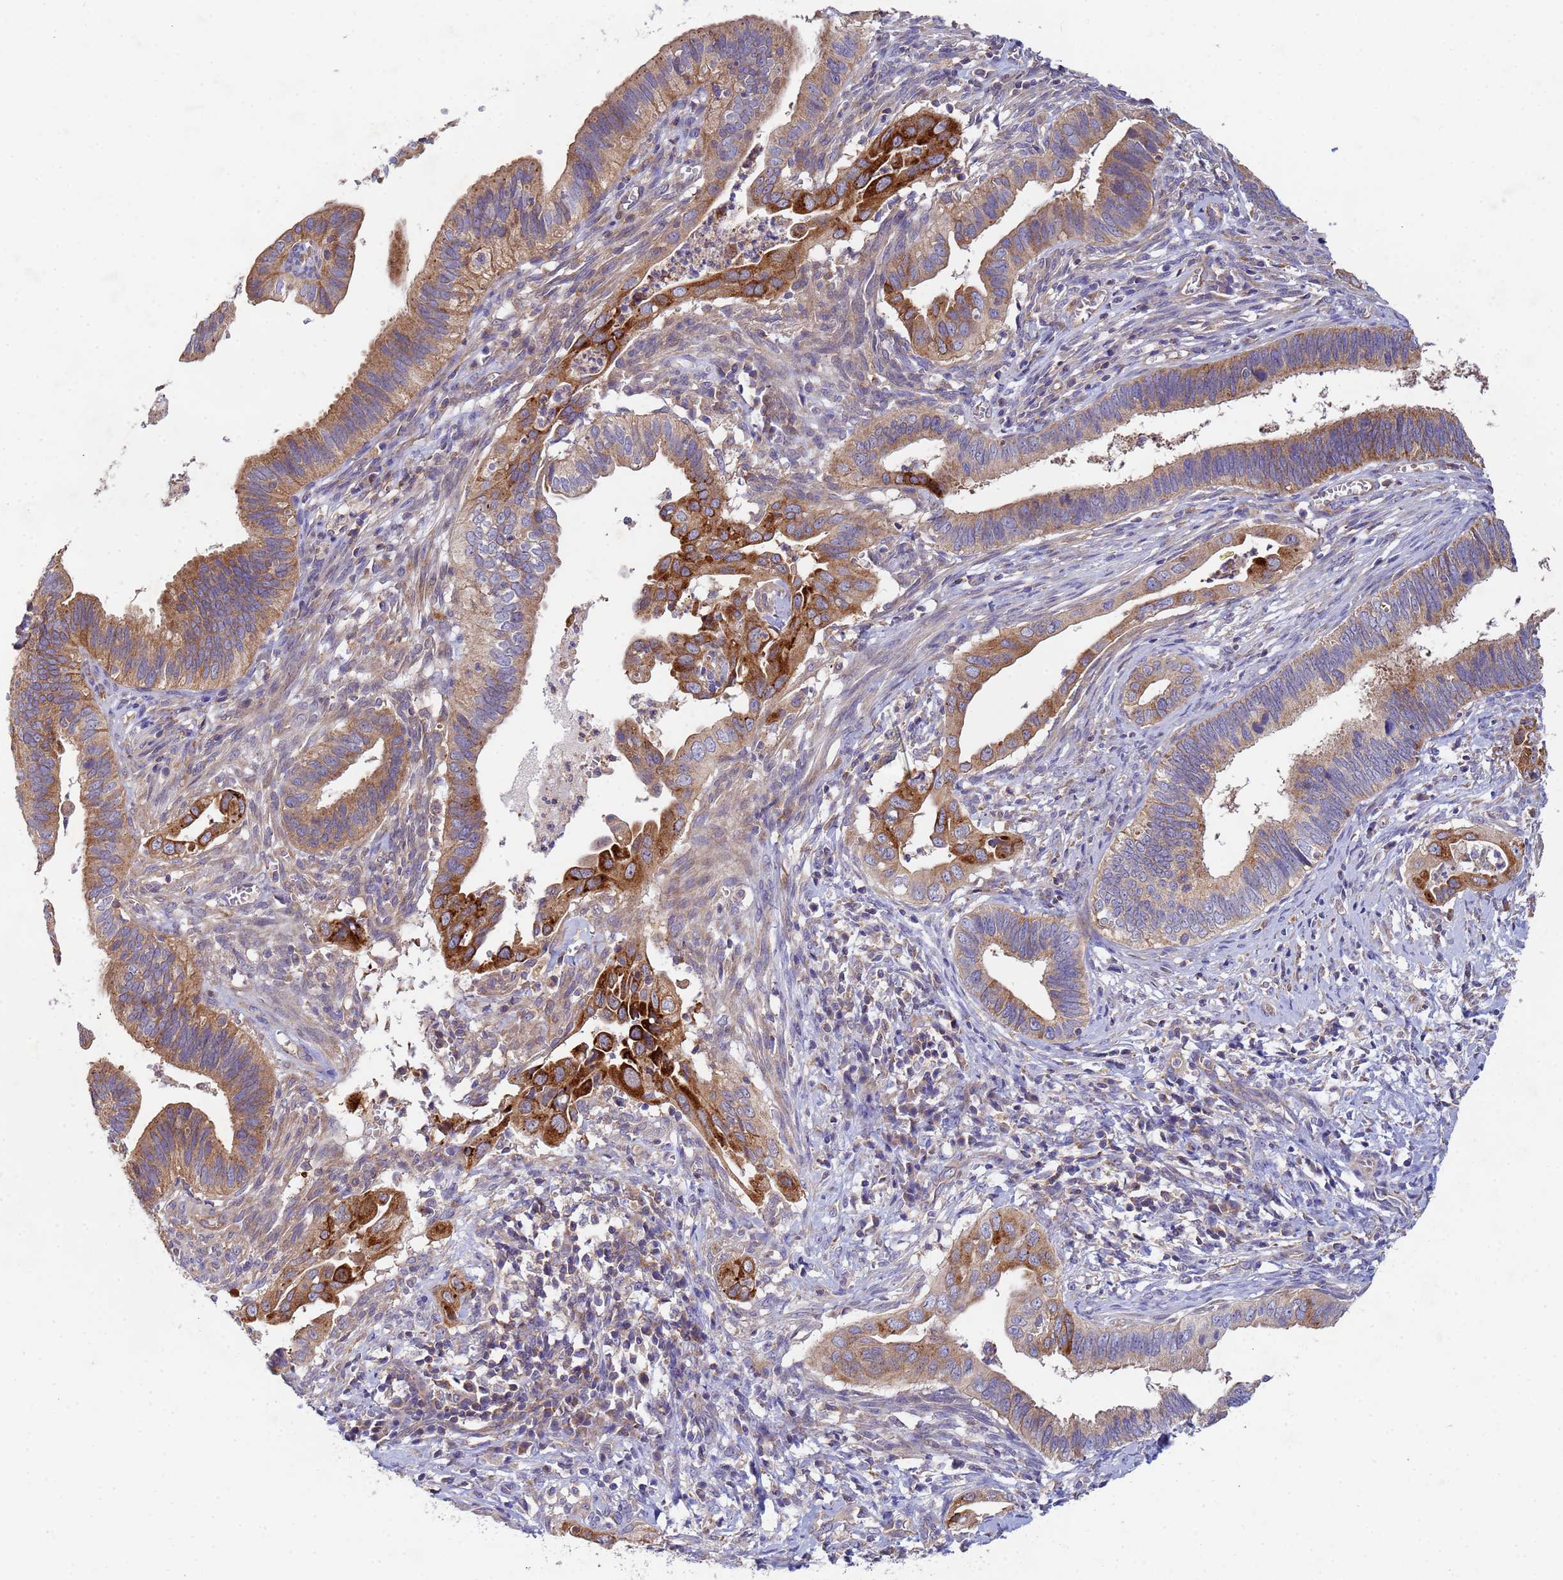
{"staining": {"intensity": "moderate", "quantity": ">75%", "location": "cytoplasmic/membranous"}, "tissue": "cervical cancer", "cell_type": "Tumor cells", "image_type": "cancer", "snomed": [{"axis": "morphology", "description": "Adenocarcinoma, NOS"}, {"axis": "topography", "description": "Cervix"}], "caption": "Cervical adenocarcinoma stained with immunohistochemistry shows moderate cytoplasmic/membranous staining in about >75% of tumor cells.", "gene": "CDC34", "patient": {"sex": "female", "age": 42}}